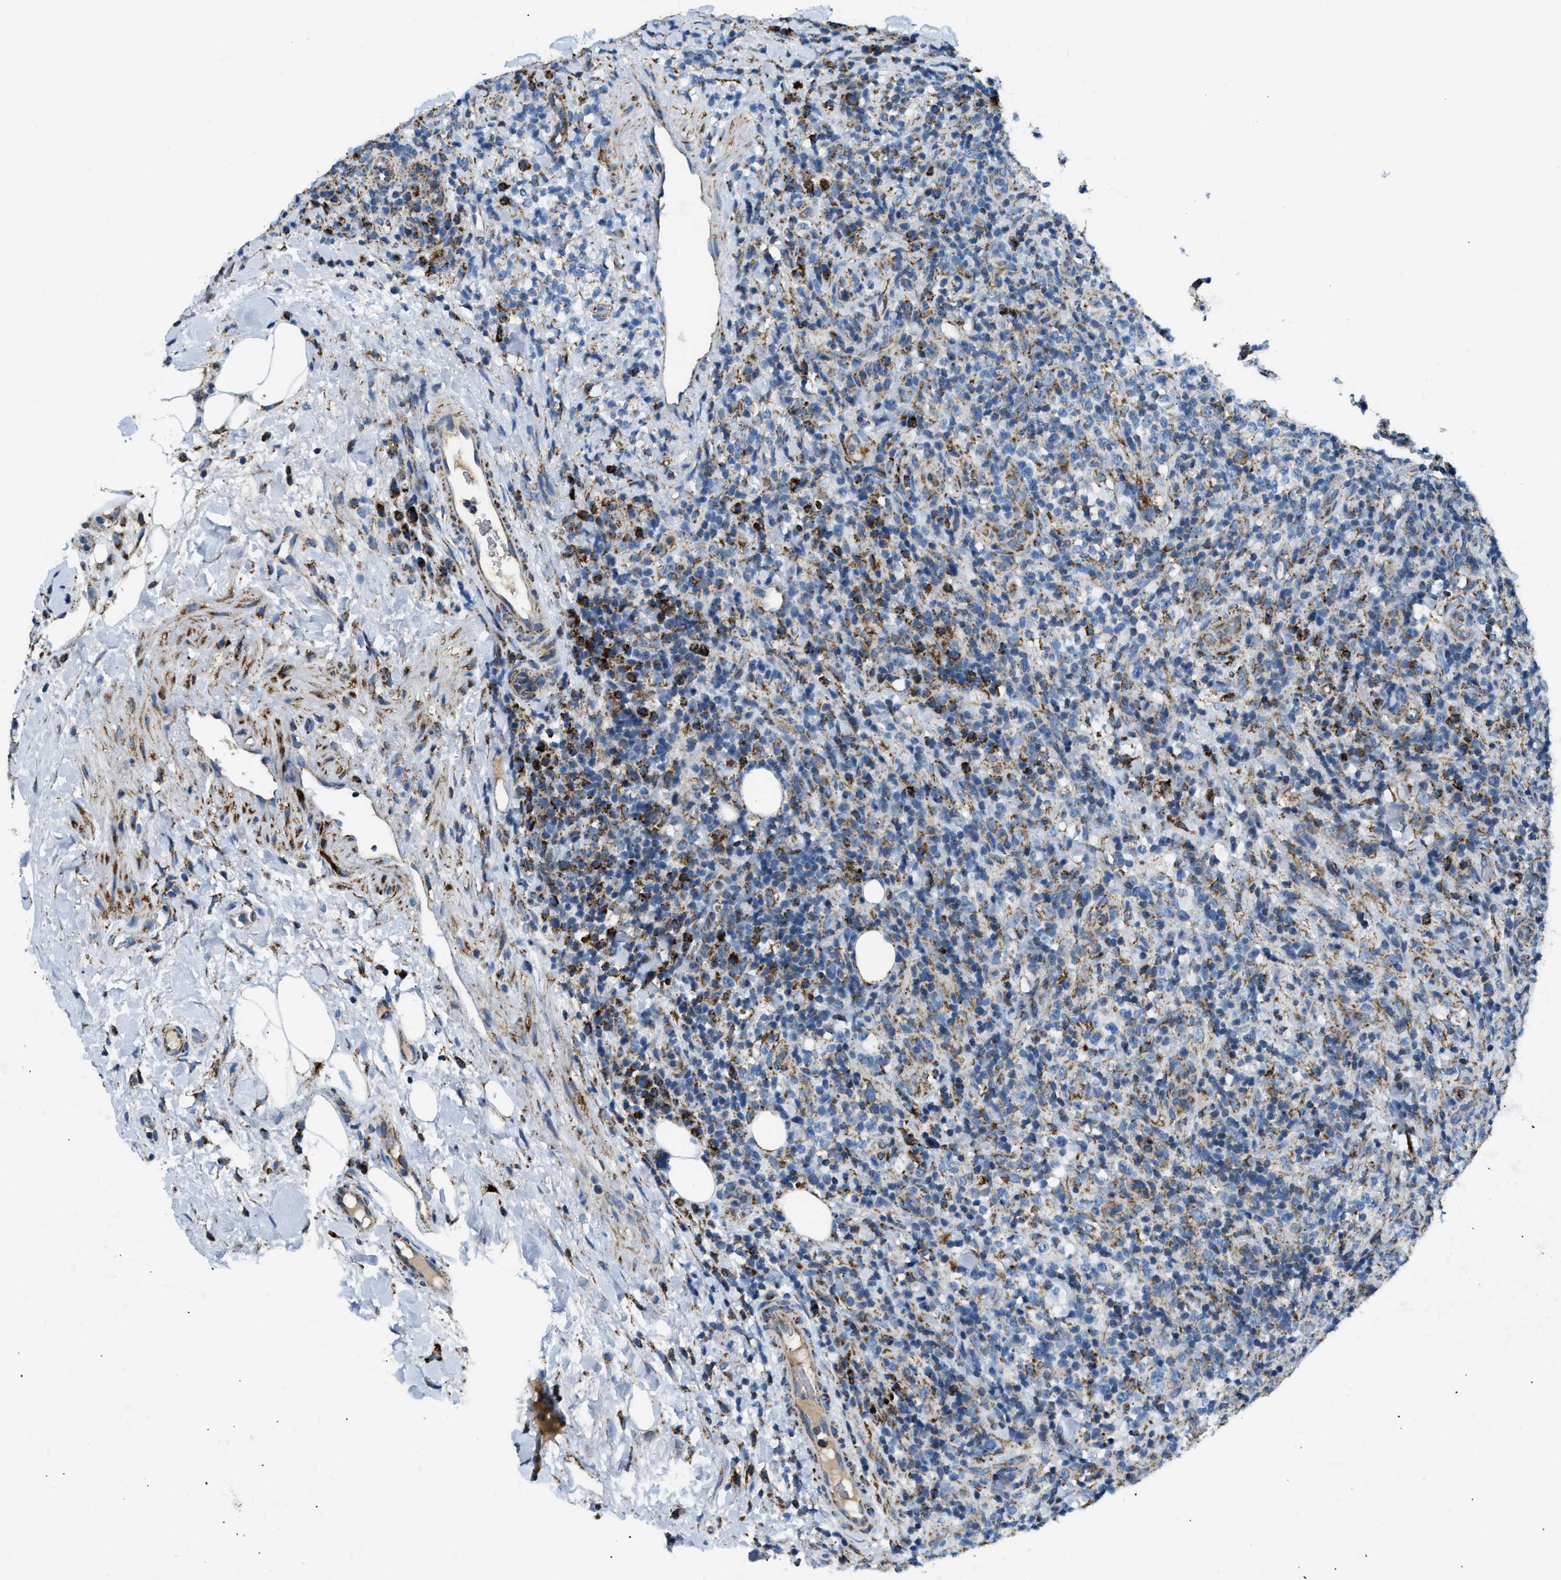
{"staining": {"intensity": "moderate", "quantity": "<25%", "location": "cytoplasmic/membranous"}, "tissue": "lymphoma", "cell_type": "Tumor cells", "image_type": "cancer", "snomed": [{"axis": "morphology", "description": "Malignant lymphoma, non-Hodgkin's type, High grade"}, {"axis": "topography", "description": "Lymph node"}], "caption": "Immunohistochemistry histopathology image of lymphoma stained for a protein (brown), which displays low levels of moderate cytoplasmic/membranous staining in about <25% of tumor cells.", "gene": "ACADVL", "patient": {"sex": "female", "age": 76}}